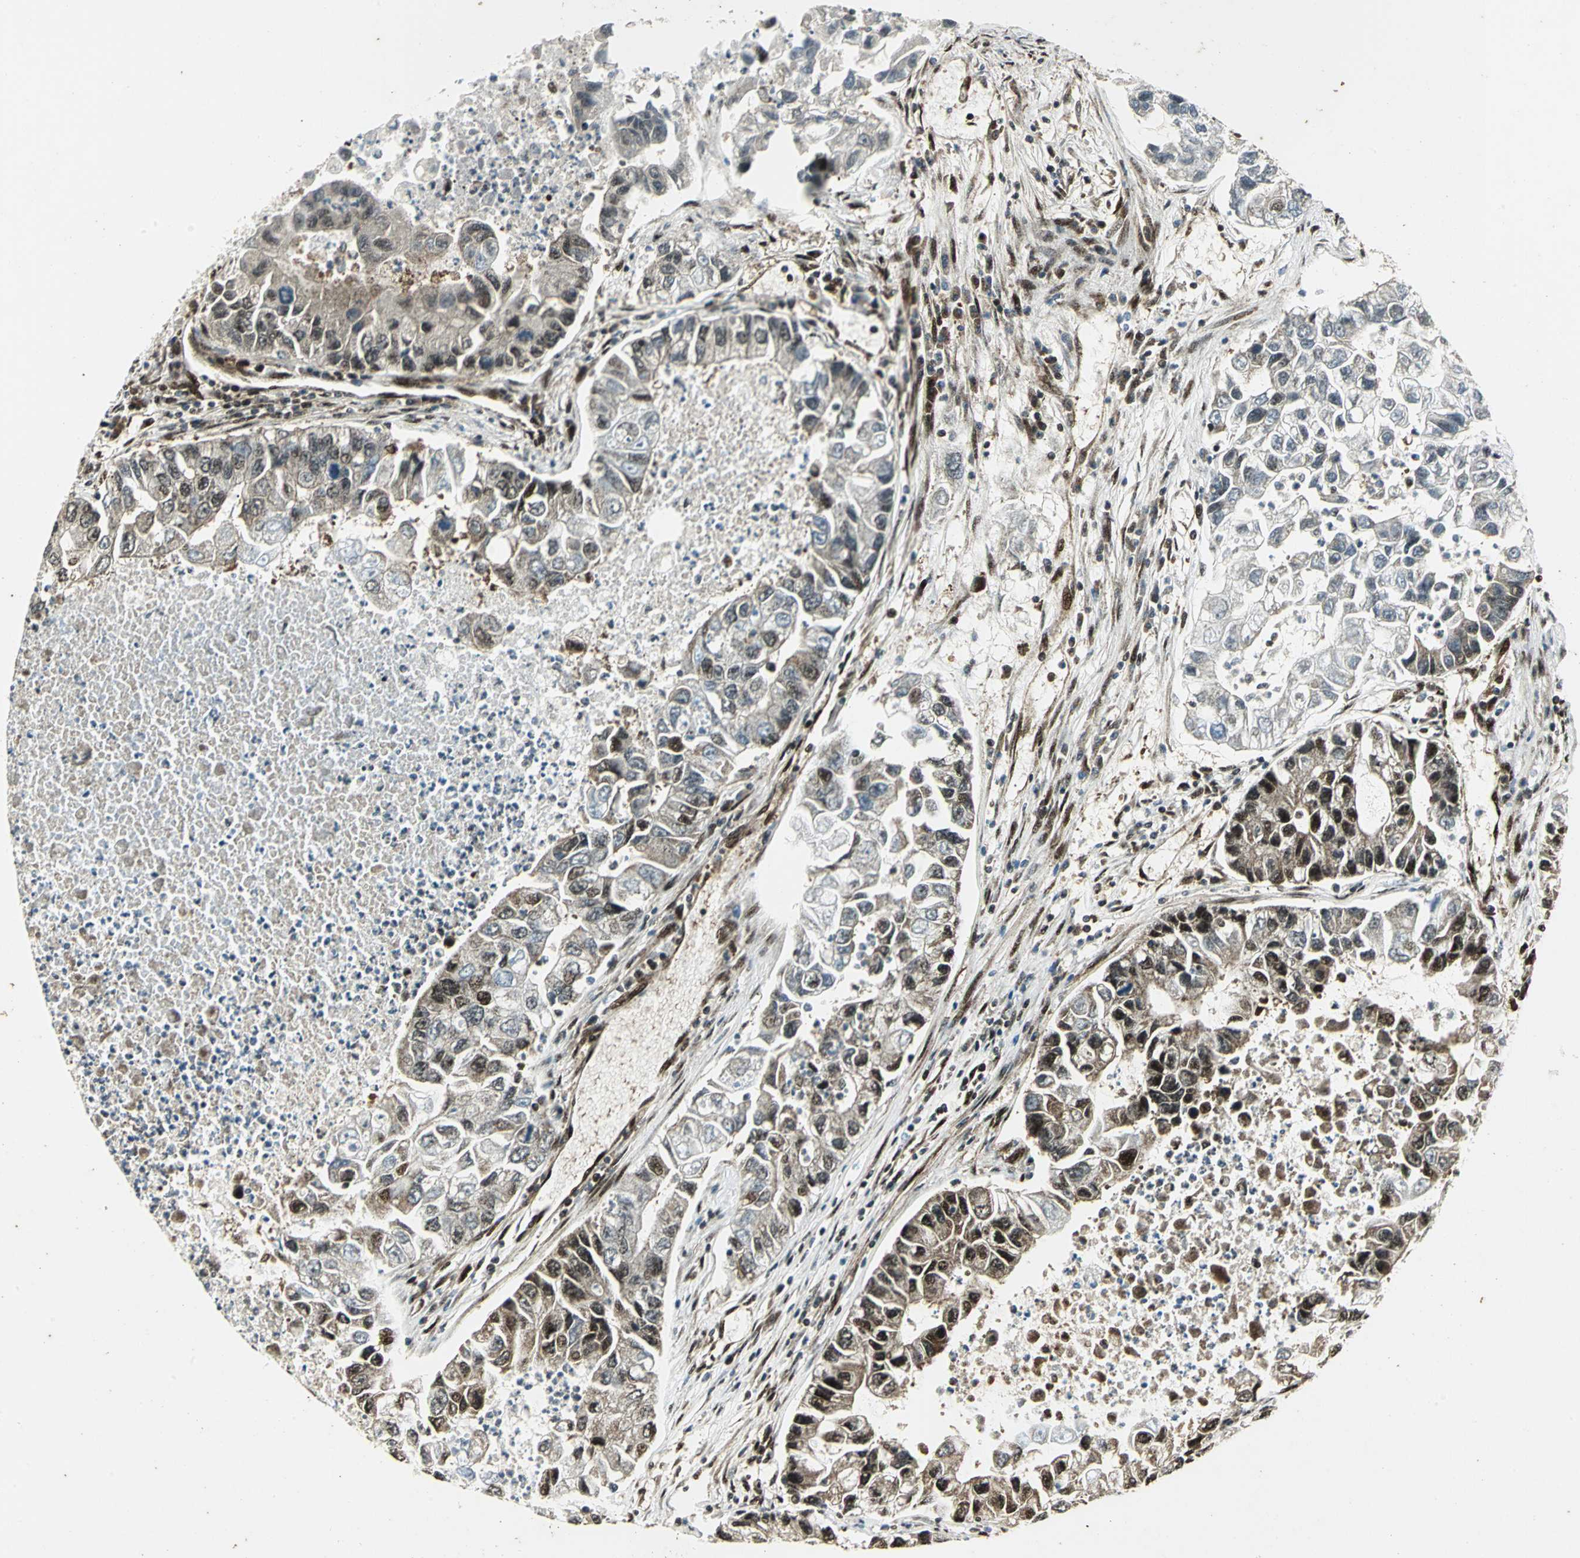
{"staining": {"intensity": "strong", "quantity": ">75%", "location": "cytoplasmic/membranous,nuclear"}, "tissue": "lung cancer", "cell_type": "Tumor cells", "image_type": "cancer", "snomed": [{"axis": "morphology", "description": "Adenocarcinoma, NOS"}, {"axis": "topography", "description": "Lung"}], "caption": "This is an image of immunohistochemistry (IHC) staining of lung adenocarcinoma, which shows strong staining in the cytoplasmic/membranous and nuclear of tumor cells.", "gene": "COPS5", "patient": {"sex": "female", "age": 51}}